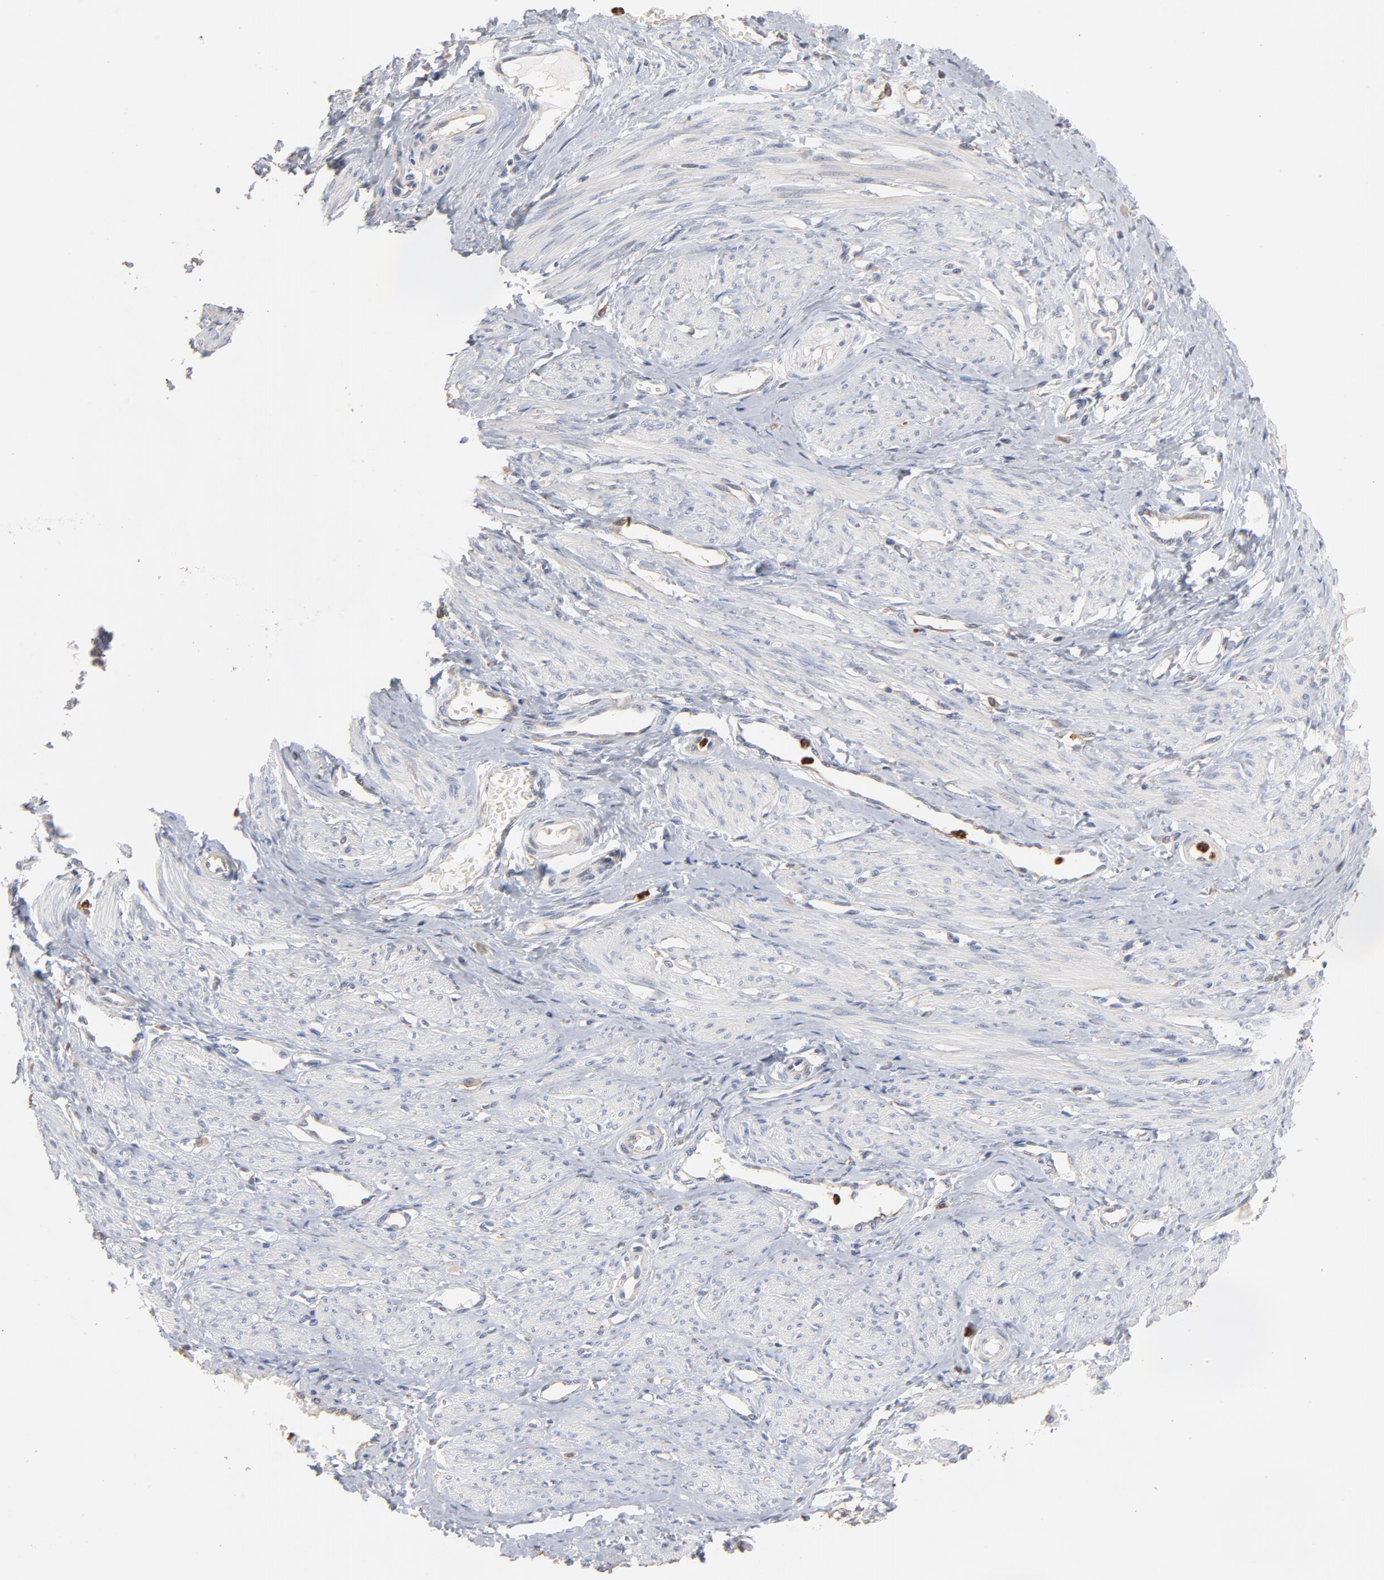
{"staining": {"intensity": "negative", "quantity": "none", "location": "none"}, "tissue": "smooth muscle", "cell_type": "Smooth muscle cells", "image_type": "normal", "snomed": [{"axis": "morphology", "description": "Normal tissue, NOS"}, {"axis": "topography", "description": "Smooth muscle"}, {"axis": "topography", "description": "Uterus"}], "caption": "IHC of unremarkable smooth muscle reveals no positivity in smooth muscle cells. (Stains: DAB (3,3'-diaminobenzidine) immunohistochemistry with hematoxylin counter stain, Microscopy: brightfield microscopy at high magnification).", "gene": "PNMA1", "patient": {"sex": "female", "age": 39}}